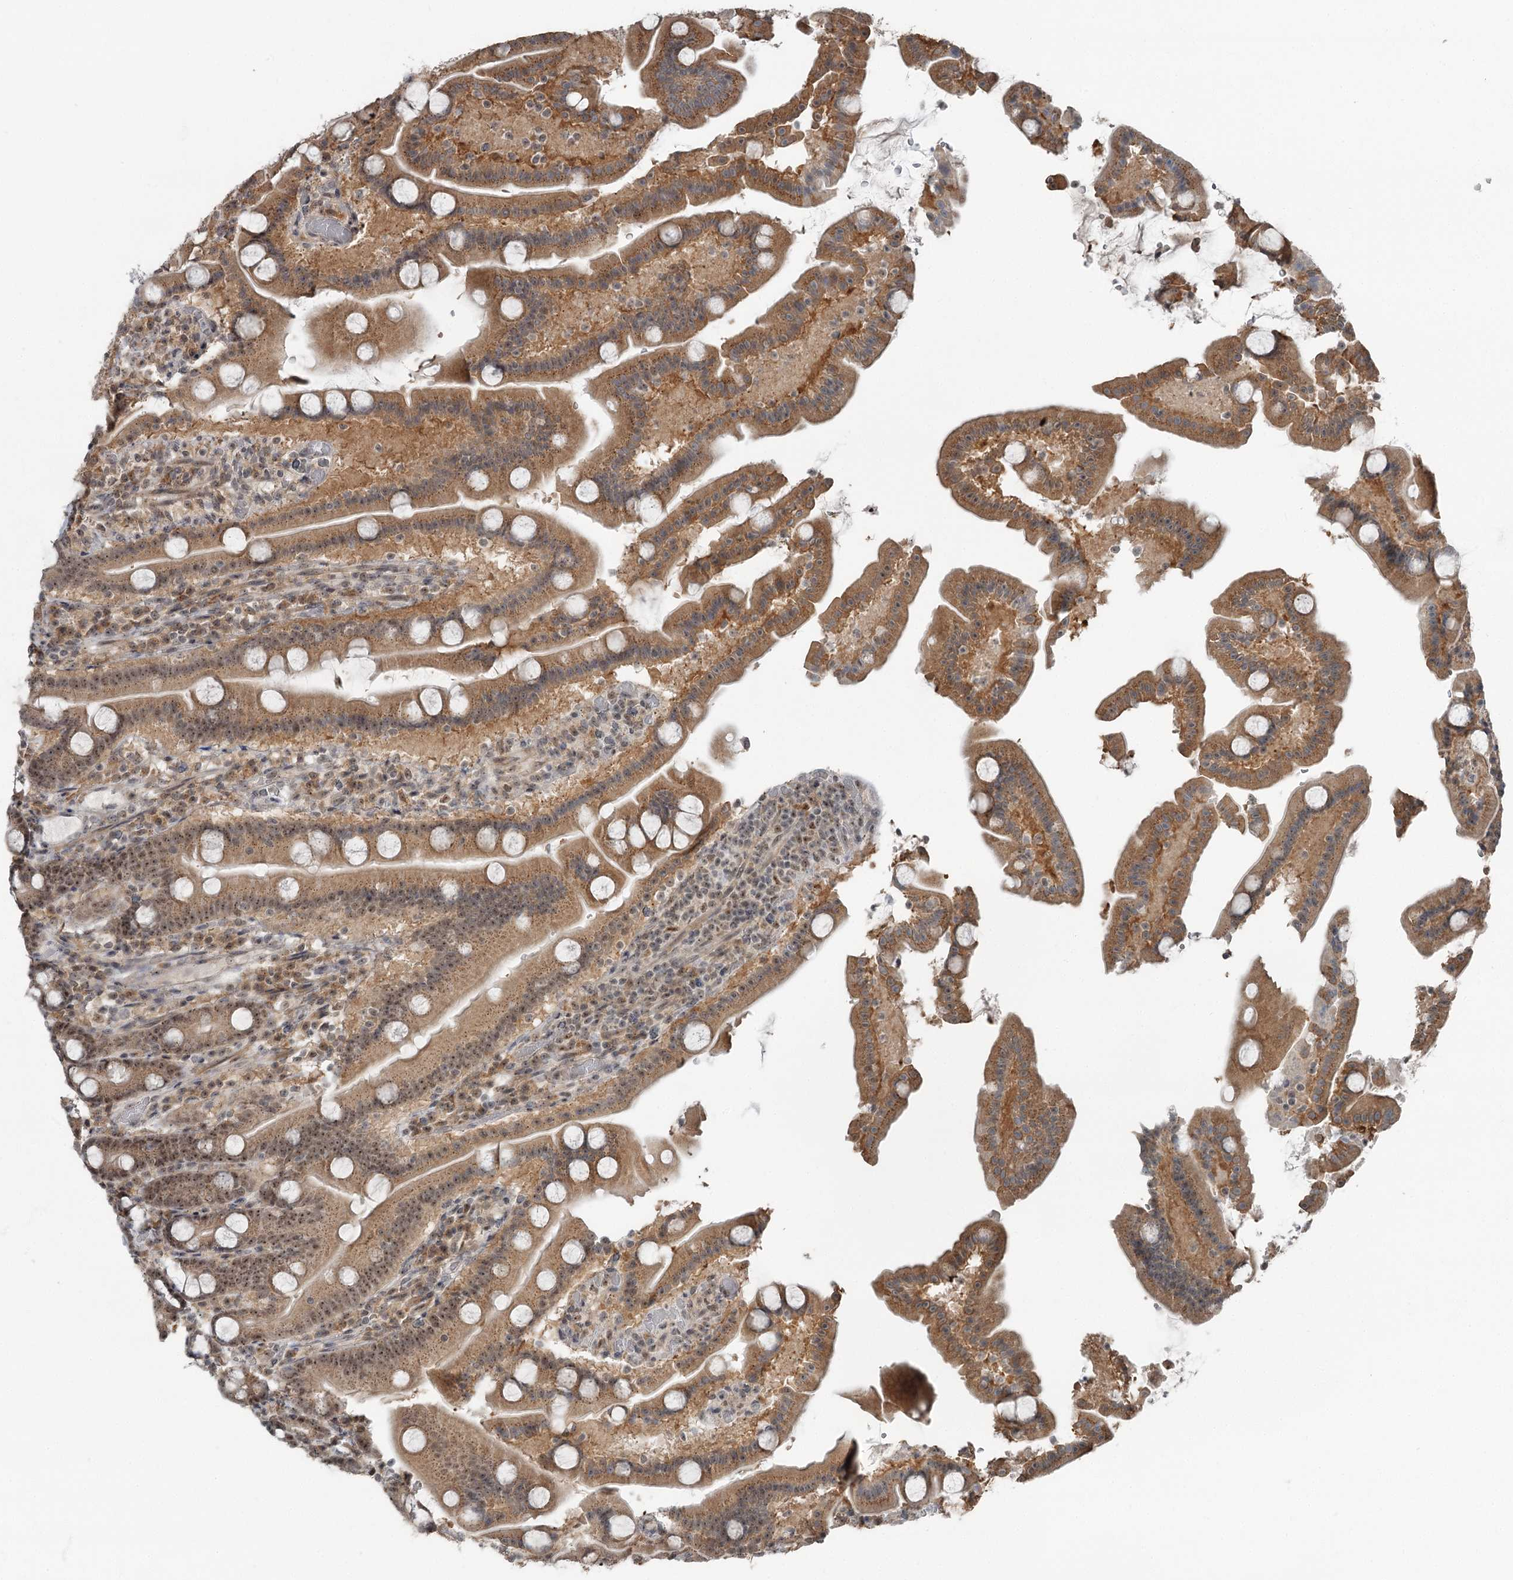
{"staining": {"intensity": "moderate", "quantity": ">75%", "location": "cytoplasmic/membranous,nuclear"}, "tissue": "duodenum", "cell_type": "Glandular cells", "image_type": "normal", "snomed": [{"axis": "morphology", "description": "Normal tissue, NOS"}, {"axis": "topography", "description": "Duodenum"}], "caption": "This image shows IHC staining of unremarkable duodenum, with medium moderate cytoplasmic/membranous,nuclear expression in approximately >75% of glandular cells.", "gene": "EXOSC1", "patient": {"sex": "male", "age": 55}}